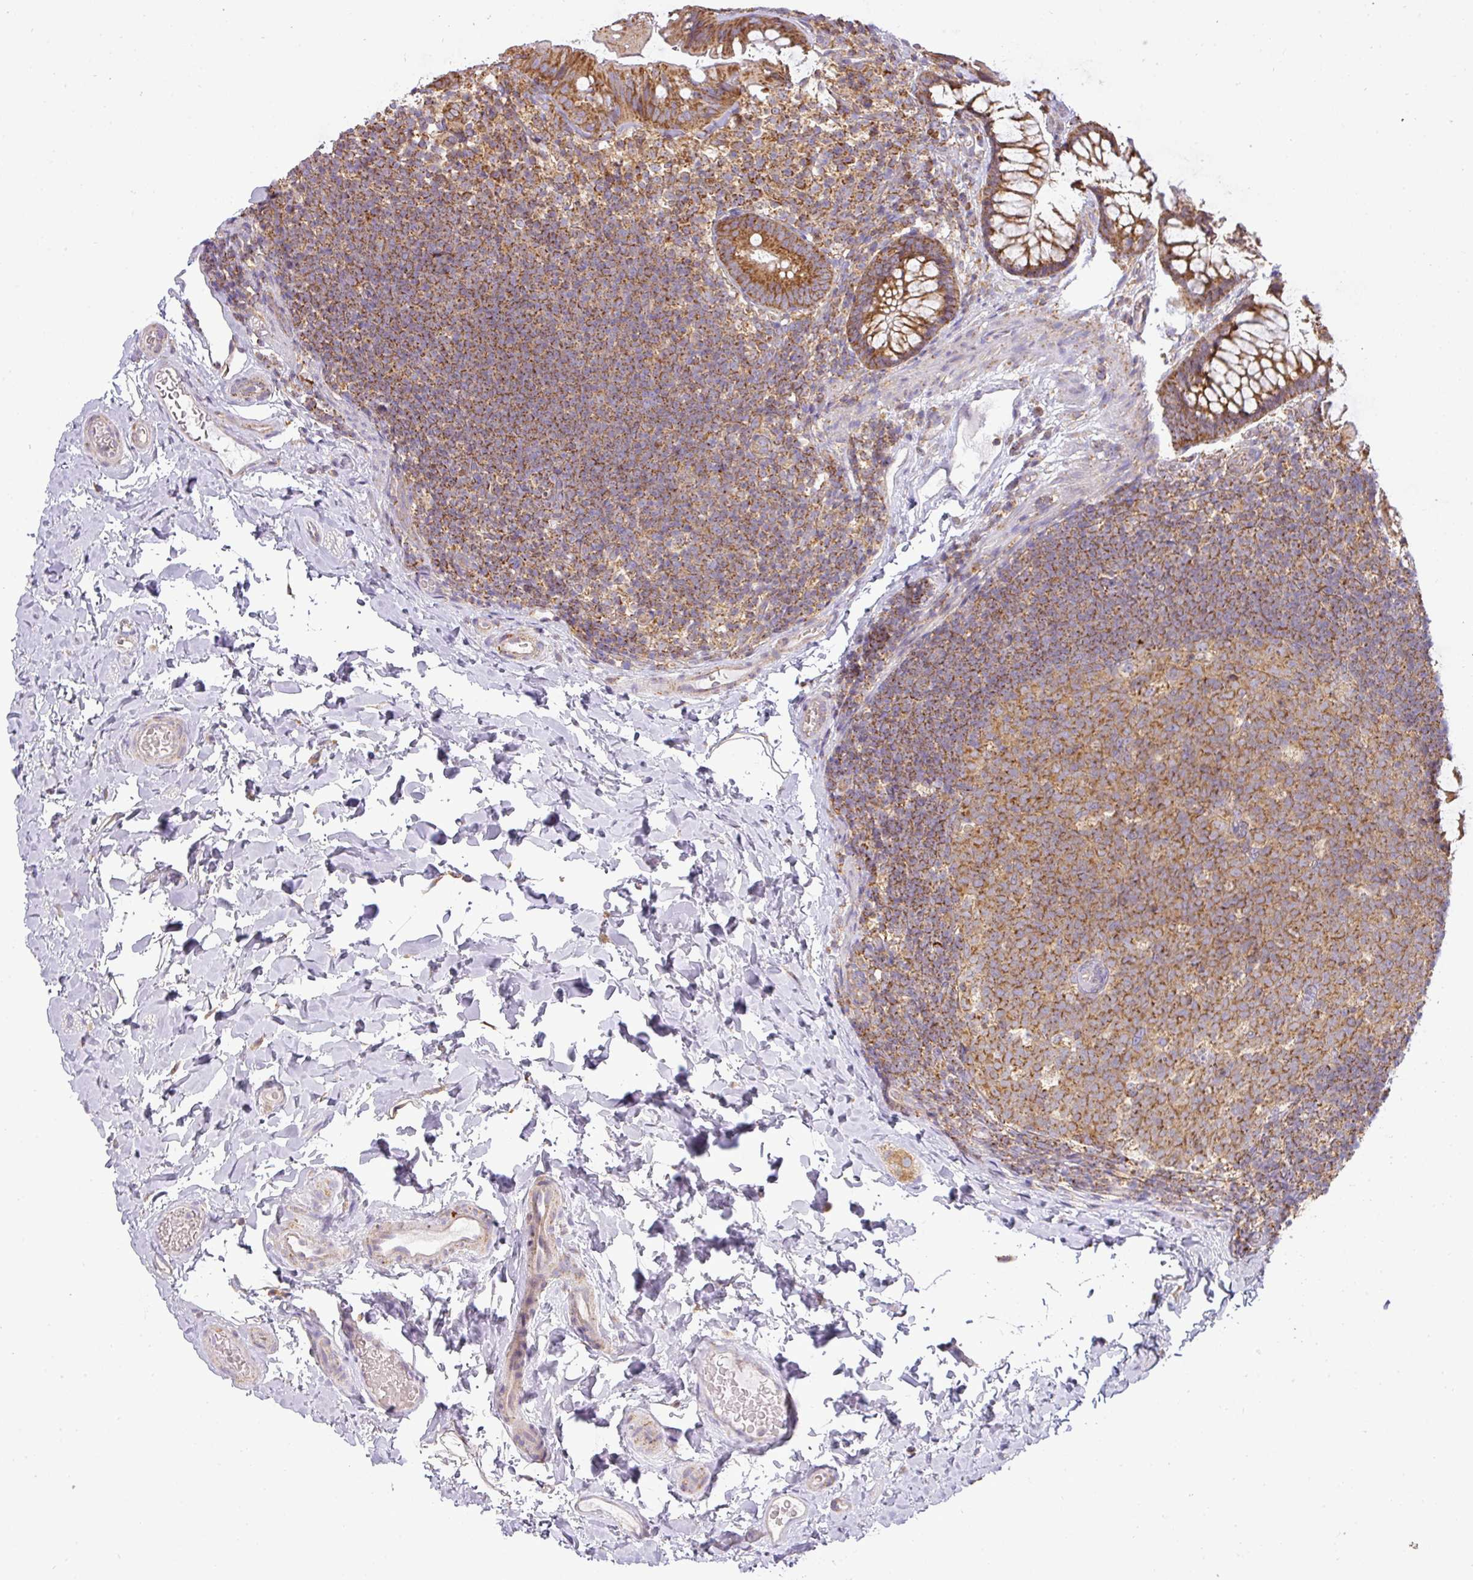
{"staining": {"intensity": "weak", "quantity": ">75%", "location": "cytoplasmic/membranous"}, "tissue": "colon", "cell_type": "Endothelial cells", "image_type": "normal", "snomed": [{"axis": "morphology", "description": "Normal tissue, NOS"}, {"axis": "topography", "description": "Colon"}], "caption": "Protein analysis of benign colon demonstrates weak cytoplasmic/membranous positivity in about >75% of endothelial cells. (brown staining indicates protein expression, while blue staining denotes nuclei).", "gene": "ZNF211", "patient": {"sex": "male", "age": 46}}